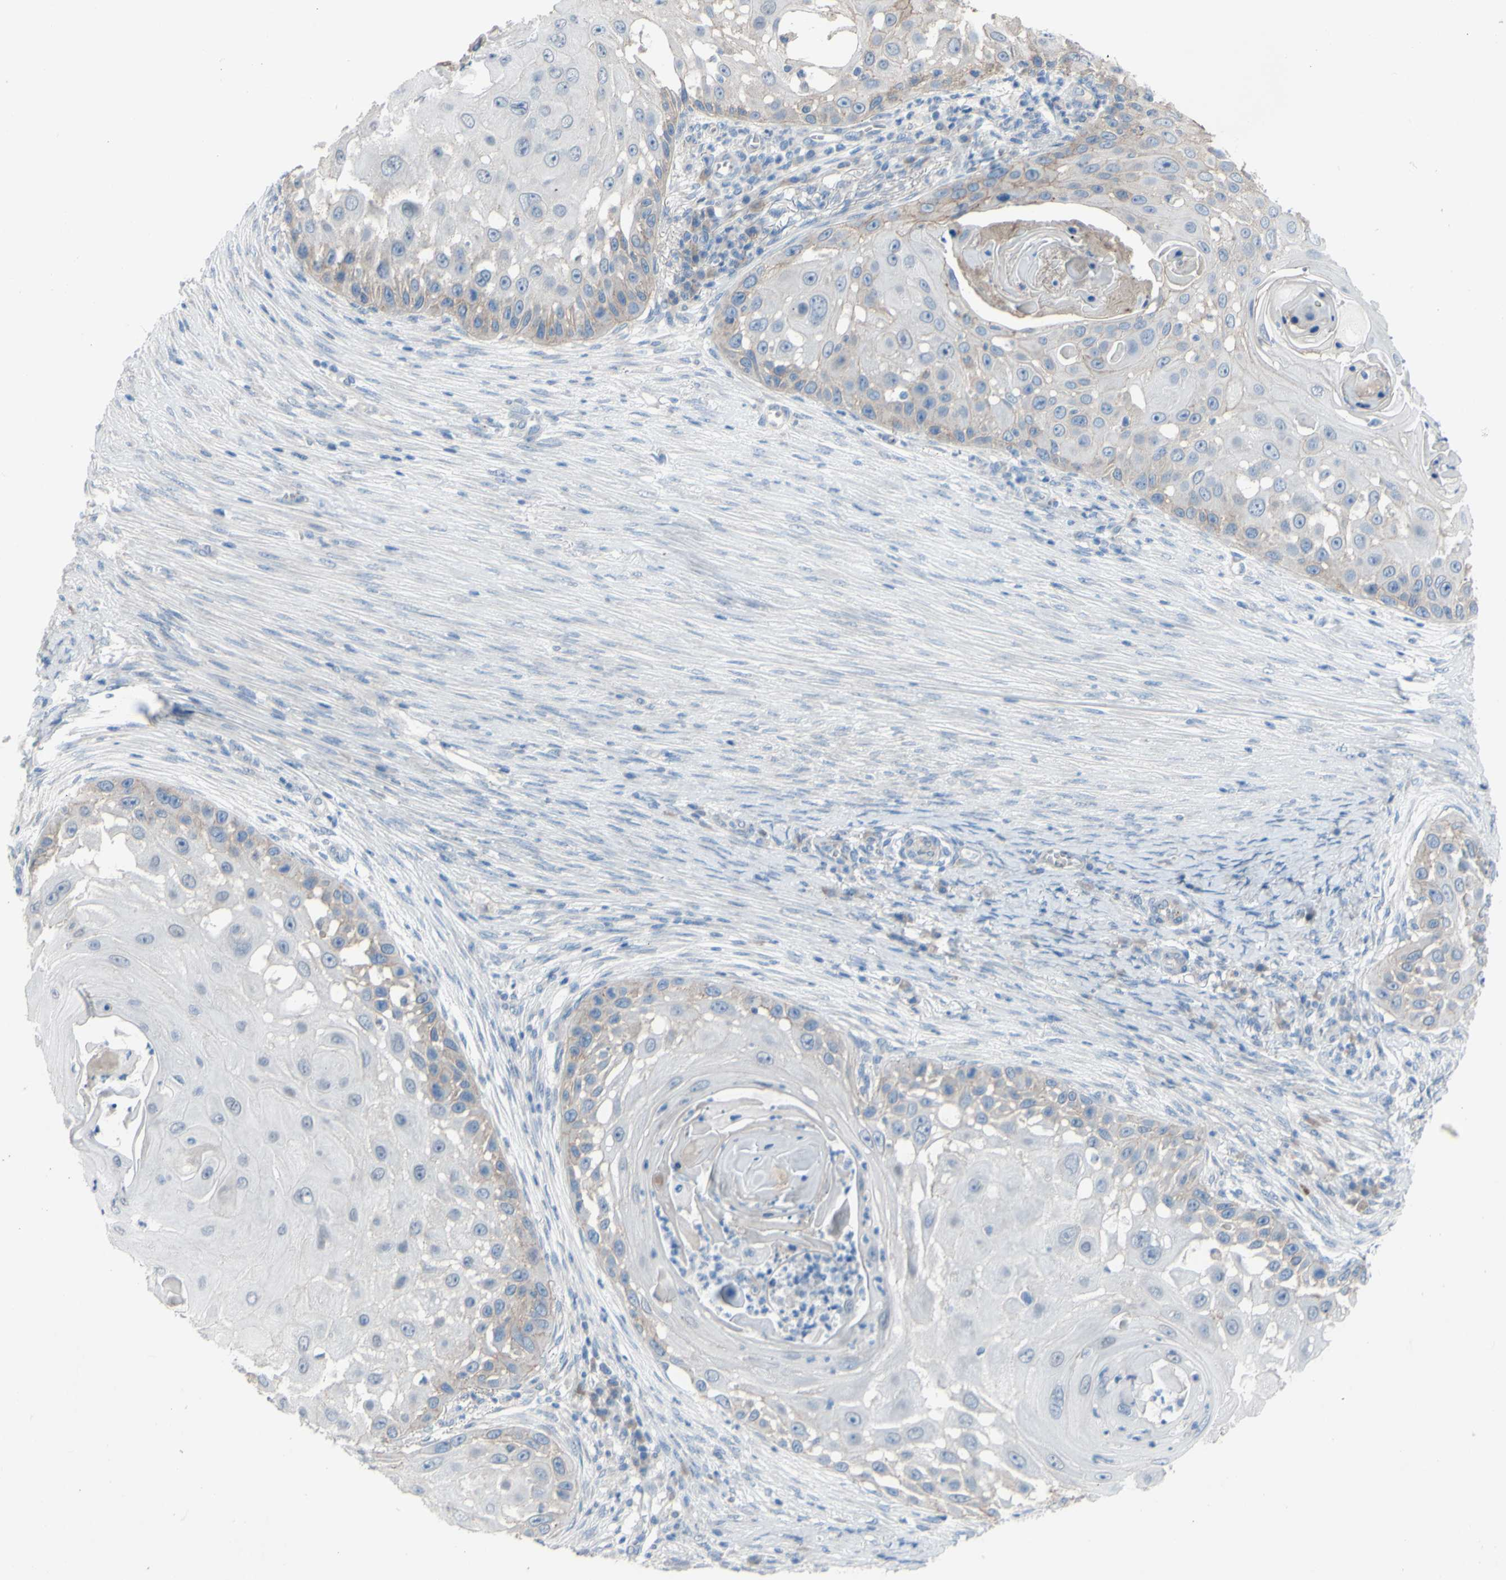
{"staining": {"intensity": "weak", "quantity": "<25%", "location": "cytoplasmic/membranous"}, "tissue": "skin cancer", "cell_type": "Tumor cells", "image_type": "cancer", "snomed": [{"axis": "morphology", "description": "Squamous cell carcinoma, NOS"}, {"axis": "topography", "description": "Skin"}], "caption": "IHC histopathology image of neoplastic tissue: human skin cancer stained with DAB (3,3'-diaminobenzidine) displays no significant protein staining in tumor cells.", "gene": "CDCP1", "patient": {"sex": "female", "age": 44}}